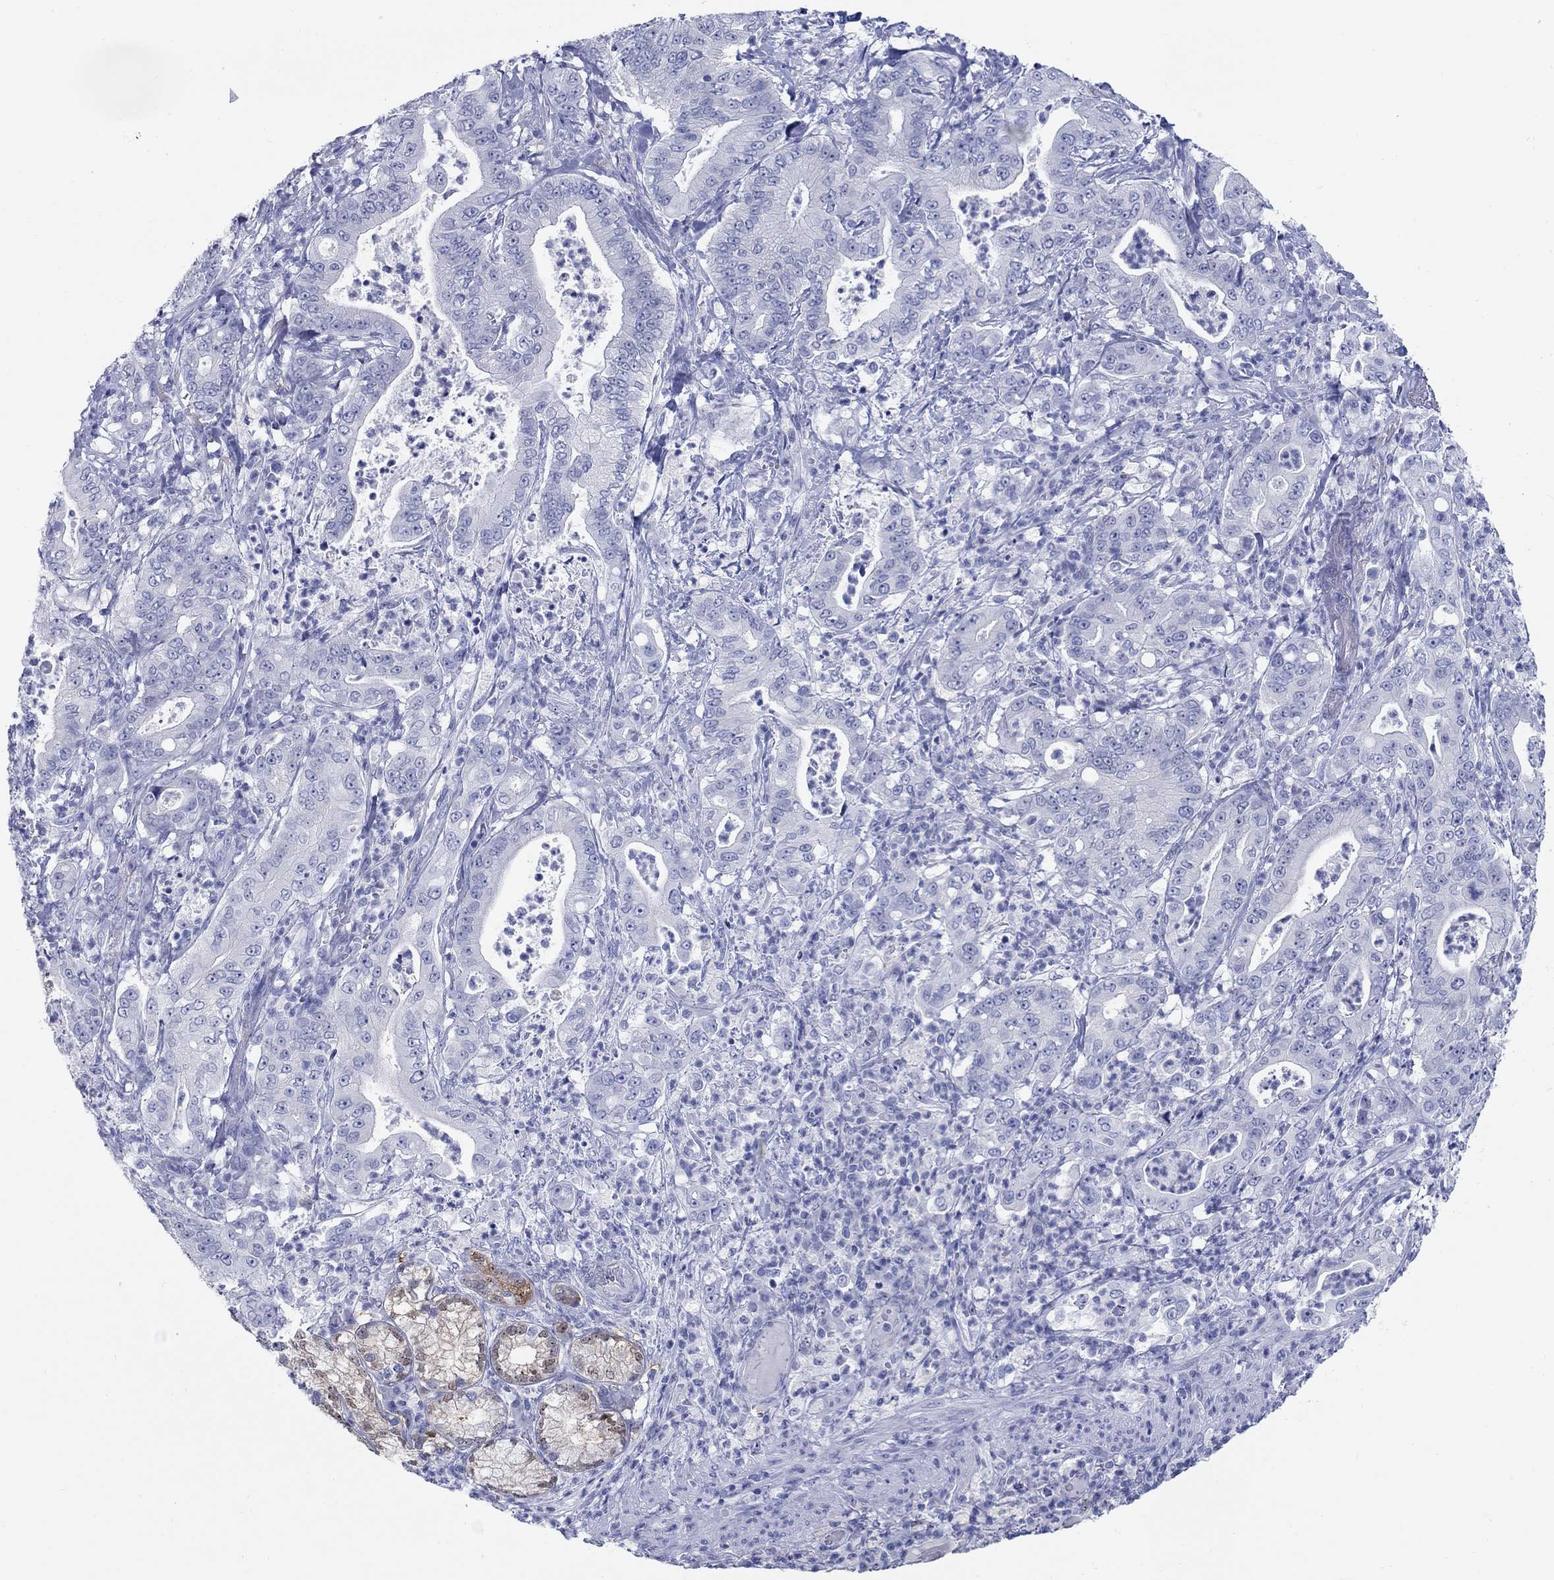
{"staining": {"intensity": "negative", "quantity": "none", "location": "none"}, "tissue": "pancreatic cancer", "cell_type": "Tumor cells", "image_type": "cancer", "snomed": [{"axis": "morphology", "description": "Adenocarcinoma, NOS"}, {"axis": "topography", "description": "Pancreas"}], "caption": "Tumor cells are negative for protein expression in human pancreatic cancer.", "gene": "AKR1C2", "patient": {"sex": "male", "age": 71}}